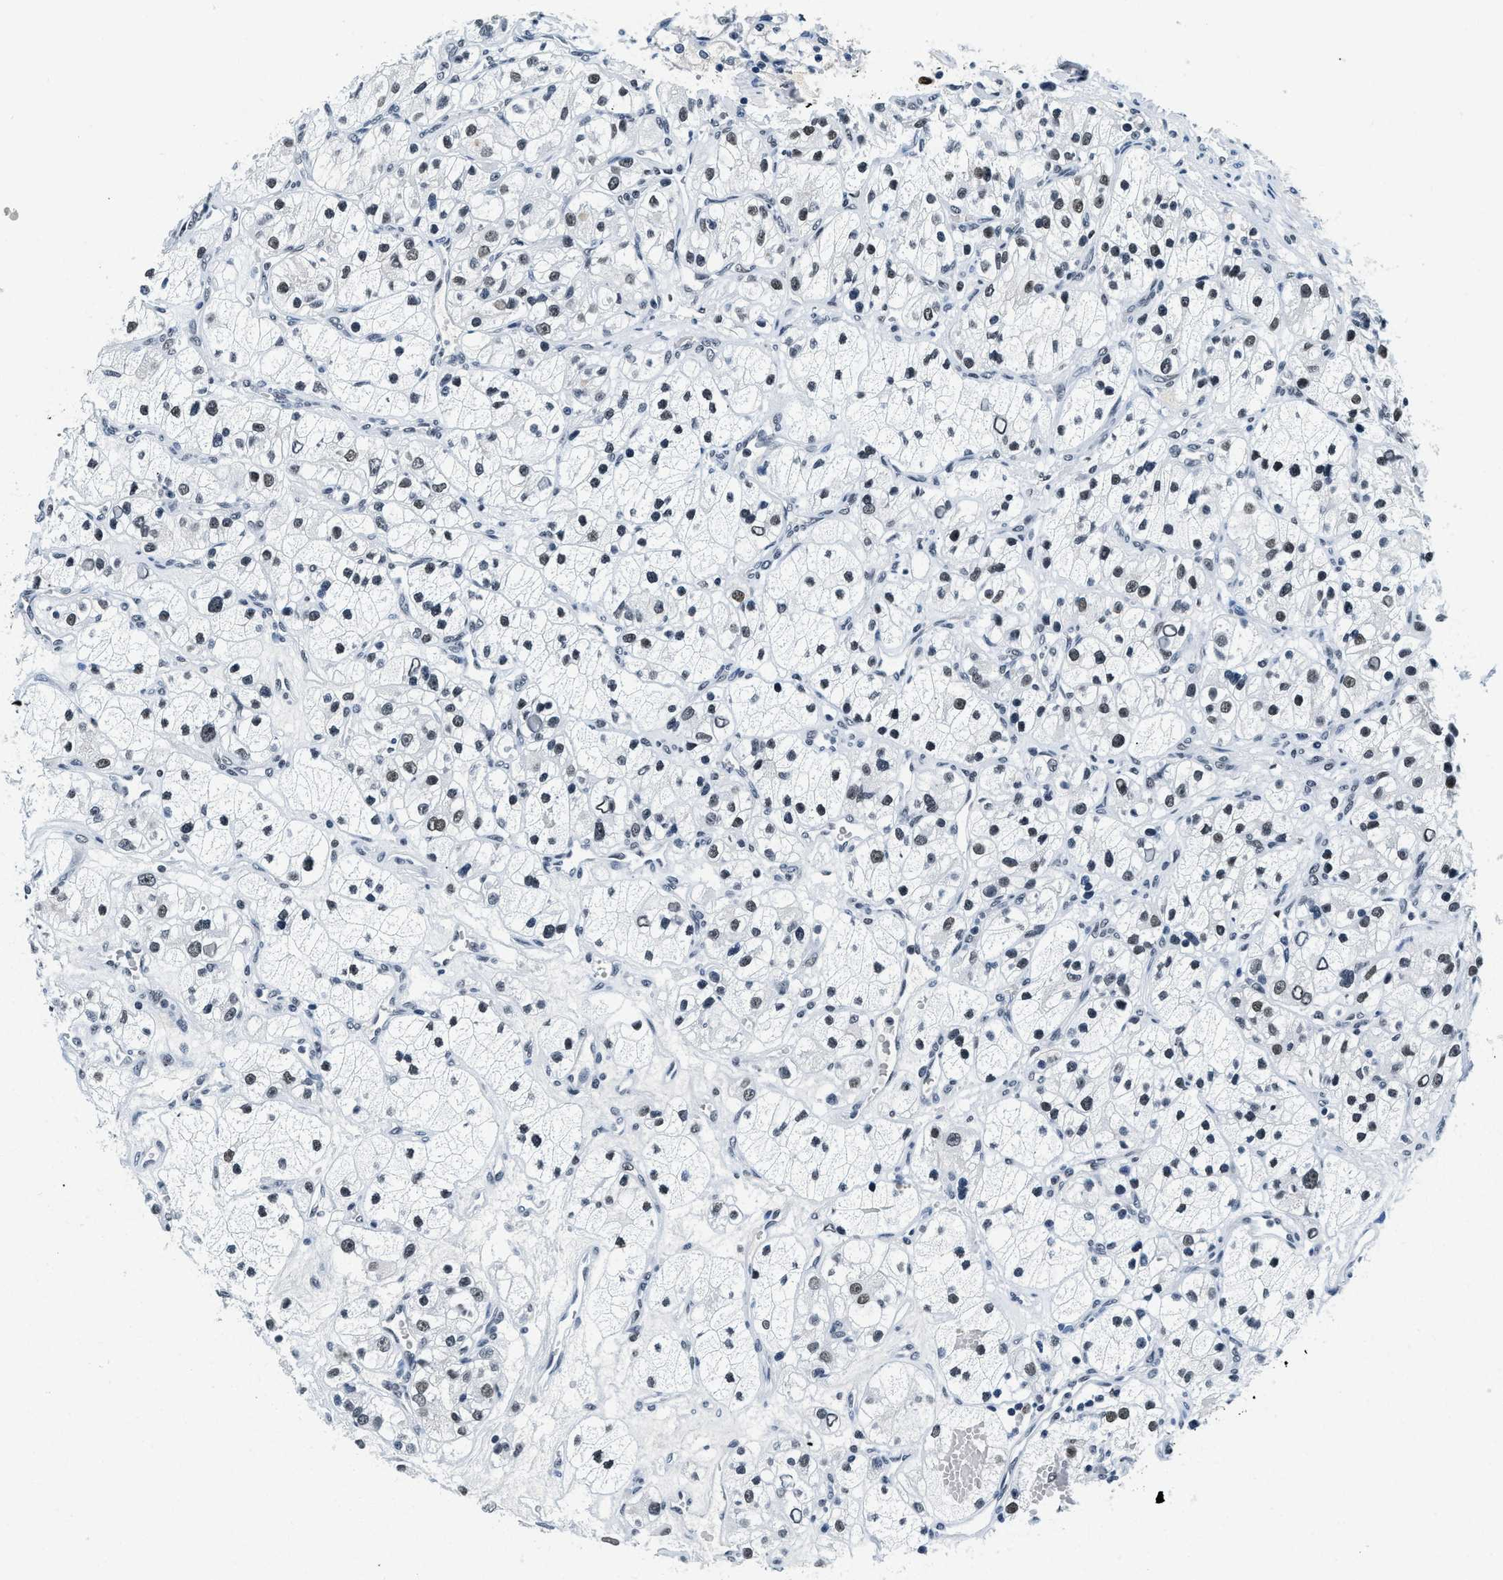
{"staining": {"intensity": "moderate", "quantity": "25%-75%", "location": "nuclear"}, "tissue": "renal cancer", "cell_type": "Tumor cells", "image_type": "cancer", "snomed": [{"axis": "morphology", "description": "Adenocarcinoma, NOS"}, {"axis": "topography", "description": "Kidney"}], "caption": "An IHC histopathology image of neoplastic tissue is shown. Protein staining in brown shows moderate nuclear positivity in renal adenocarcinoma within tumor cells. The protein is stained brown, and the nuclei are stained in blue (DAB IHC with brightfield microscopy, high magnification).", "gene": "TOP1", "patient": {"sex": "female", "age": 57}}